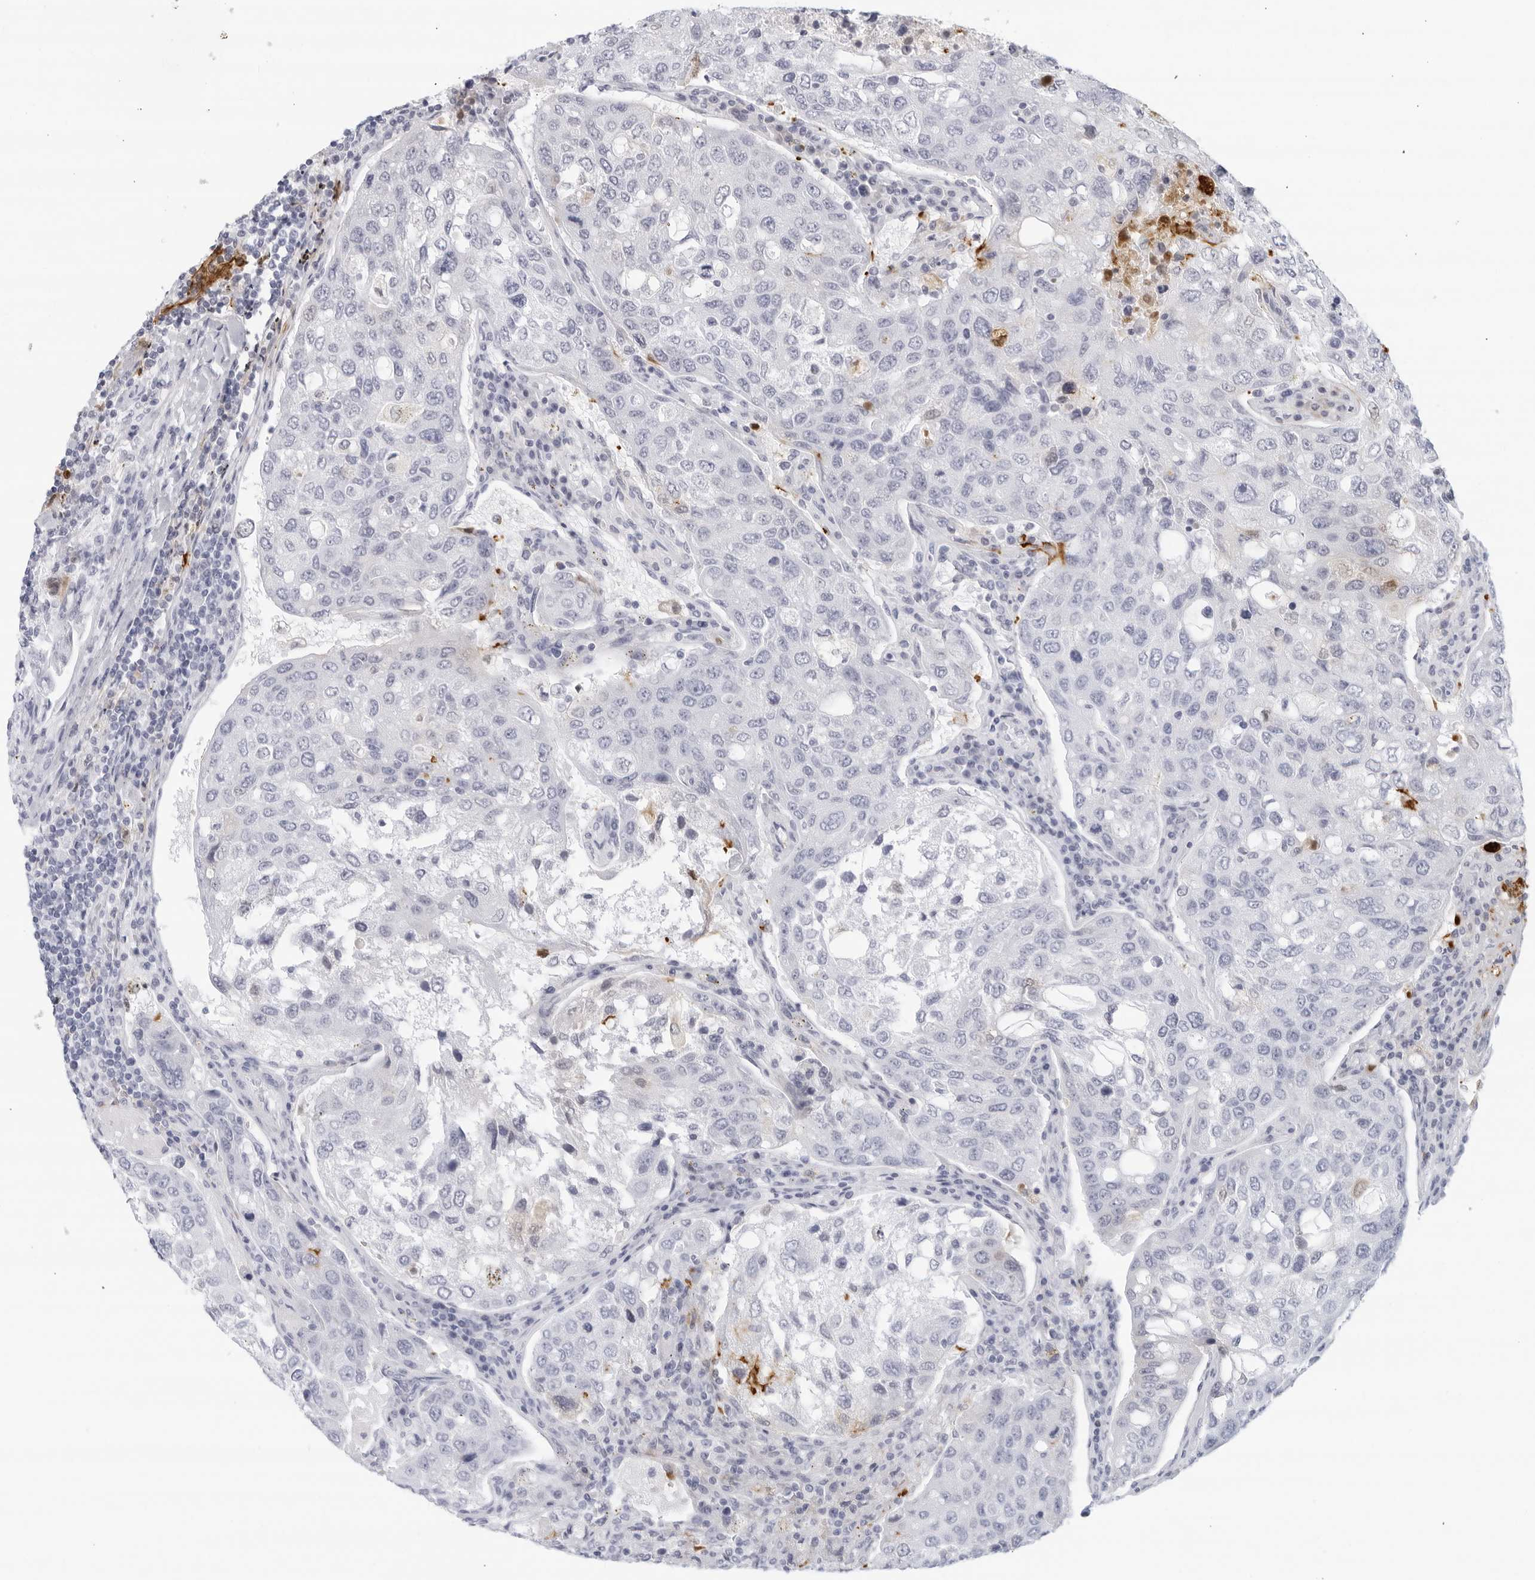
{"staining": {"intensity": "negative", "quantity": "none", "location": "none"}, "tissue": "urothelial cancer", "cell_type": "Tumor cells", "image_type": "cancer", "snomed": [{"axis": "morphology", "description": "Urothelial carcinoma, High grade"}, {"axis": "topography", "description": "Lymph node"}, {"axis": "topography", "description": "Urinary bladder"}], "caption": "There is no significant staining in tumor cells of urothelial cancer.", "gene": "FGG", "patient": {"sex": "male", "age": 51}}